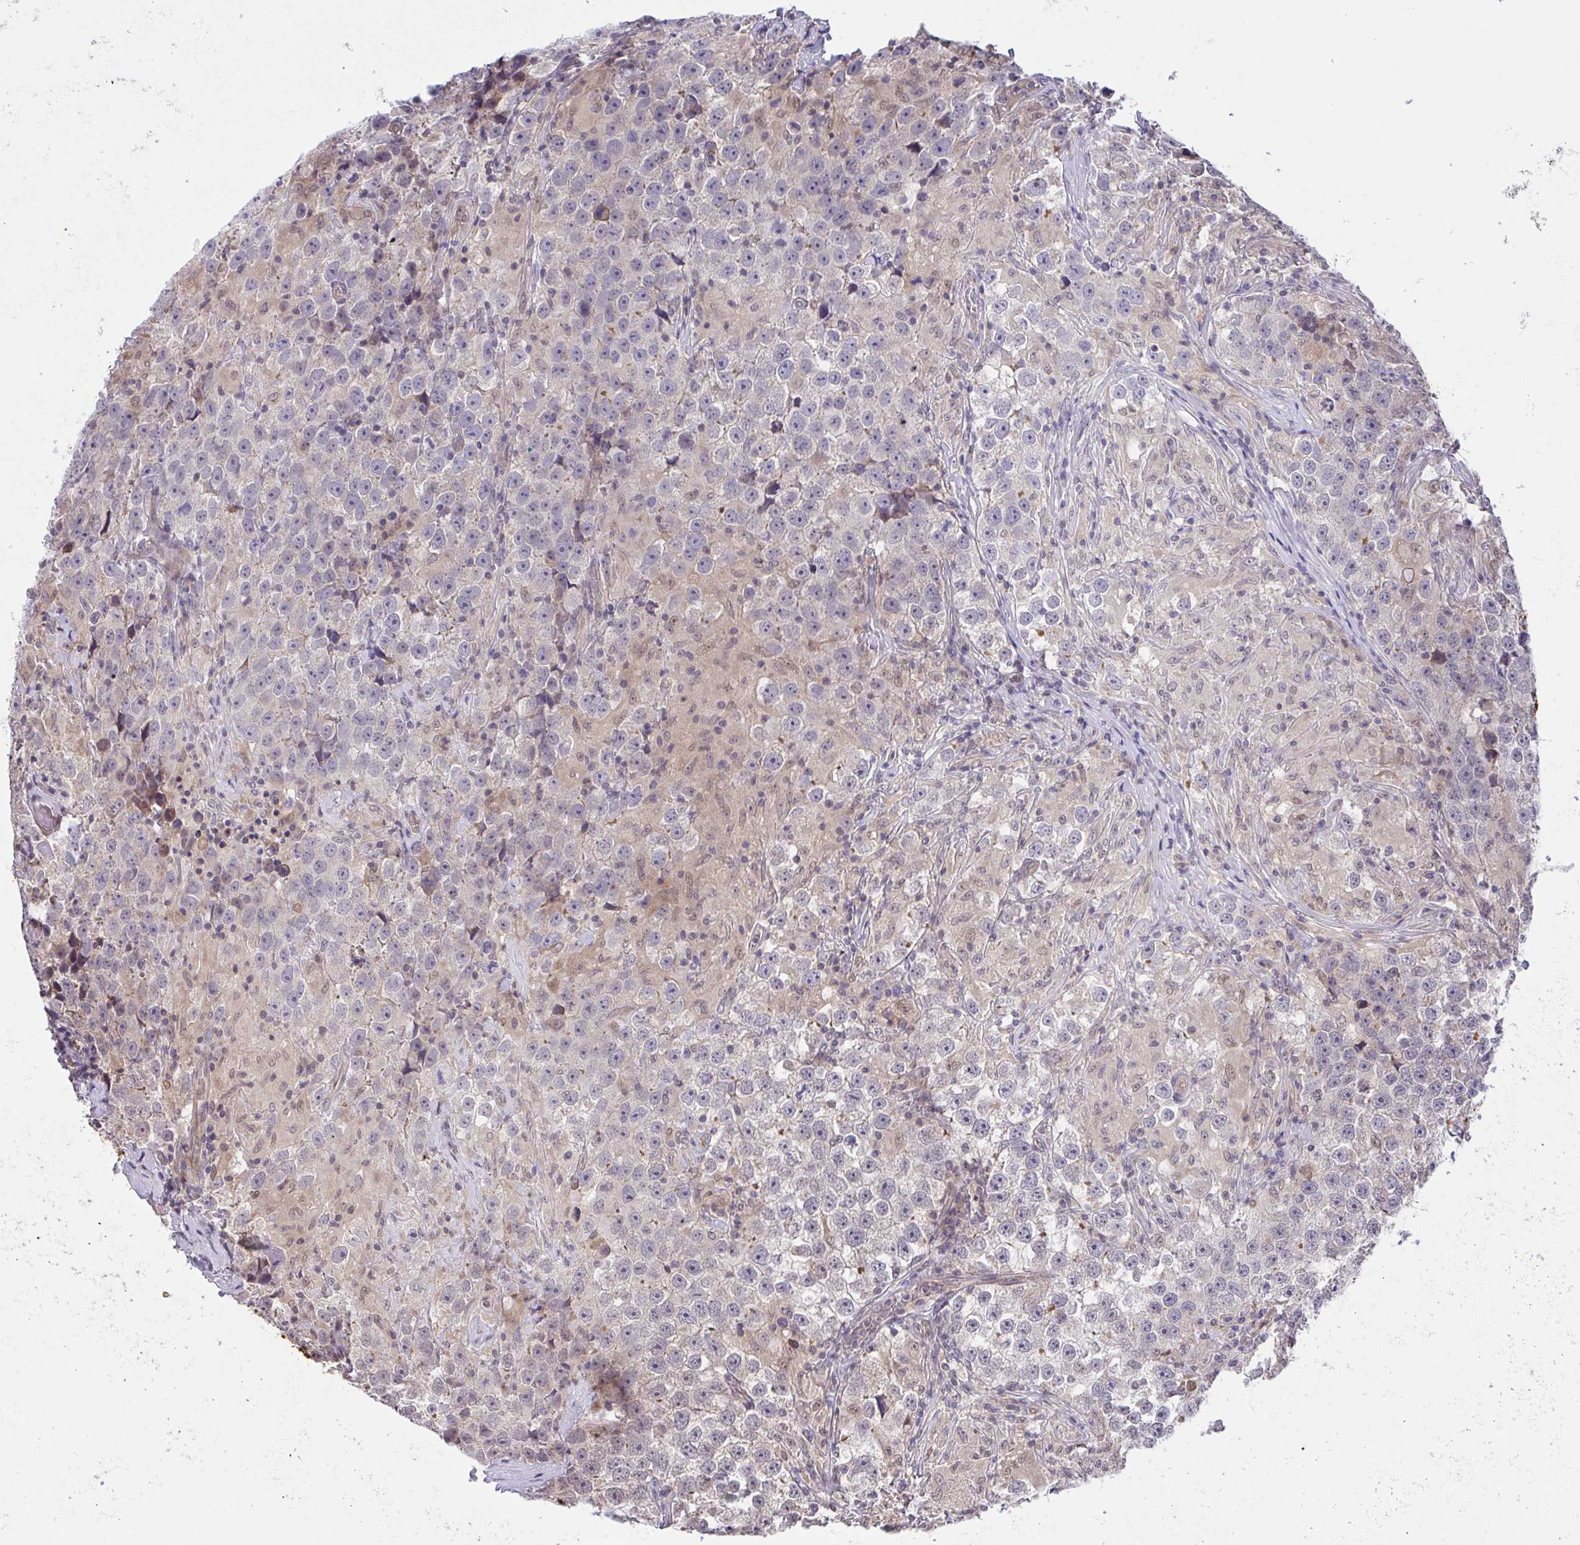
{"staining": {"intensity": "negative", "quantity": "none", "location": "none"}, "tissue": "testis cancer", "cell_type": "Tumor cells", "image_type": "cancer", "snomed": [{"axis": "morphology", "description": "Seminoma, NOS"}, {"axis": "topography", "description": "Testis"}], "caption": "DAB immunohistochemical staining of human testis cancer demonstrates no significant positivity in tumor cells.", "gene": "C9orf64", "patient": {"sex": "male", "age": 46}}